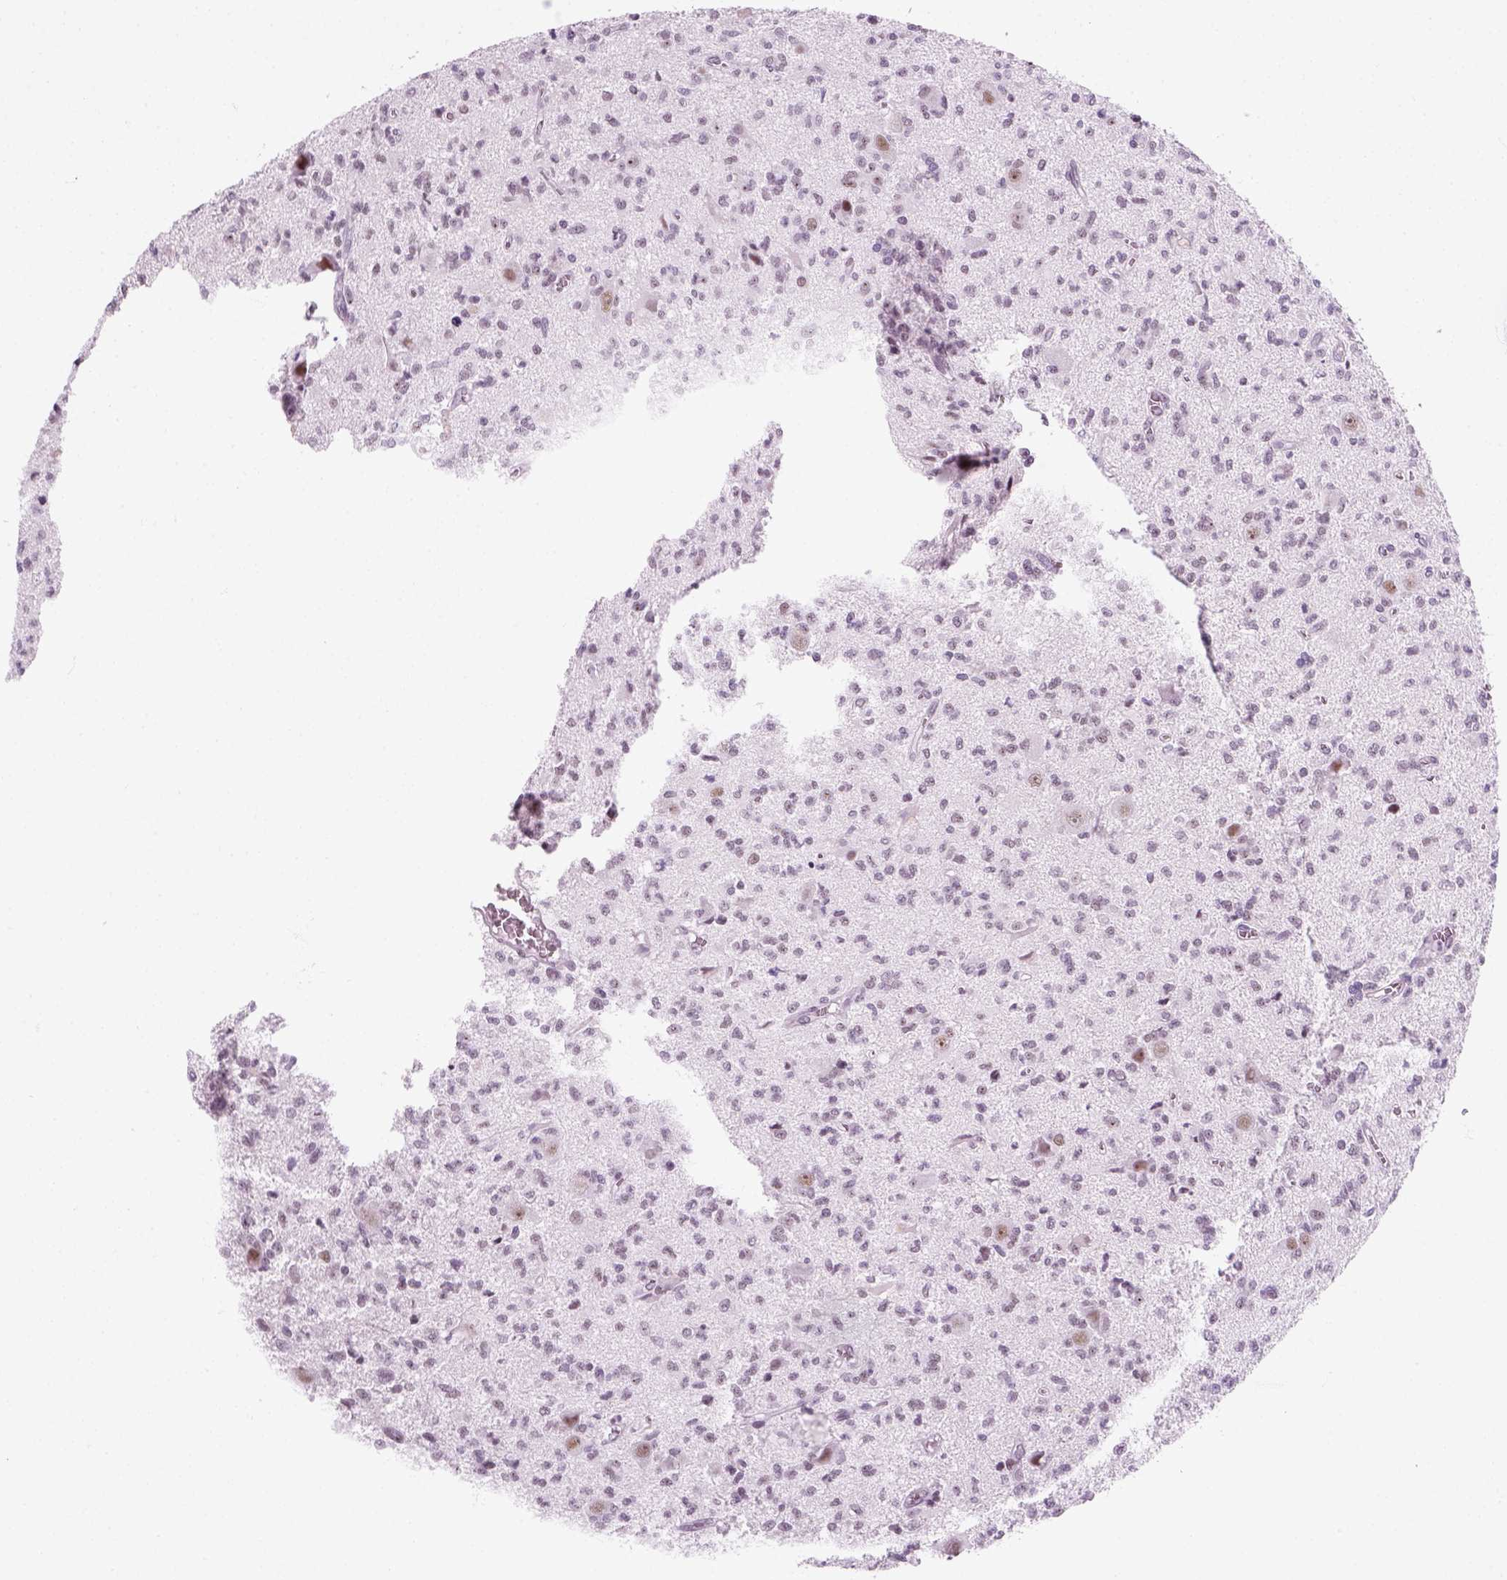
{"staining": {"intensity": "negative", "quantity": "none", "location": "none"}, "tissue": "glioma", "cell_type": "Tumor cells", "image_type": "cancer", "snomed": [{"axis": "morphology", "description": "Glioma, malignant, Low grade"}, {"axis": "topography", "description": "Brain"}], "caption": "Immunohistochemistry (IHC) histopathology image of neoplastic tissue: human glioma stained with DAB shows no significant protein positivity in tumor cells.", "gene": "ZNF865", "patient": {"sex": "male", "age": 64}}